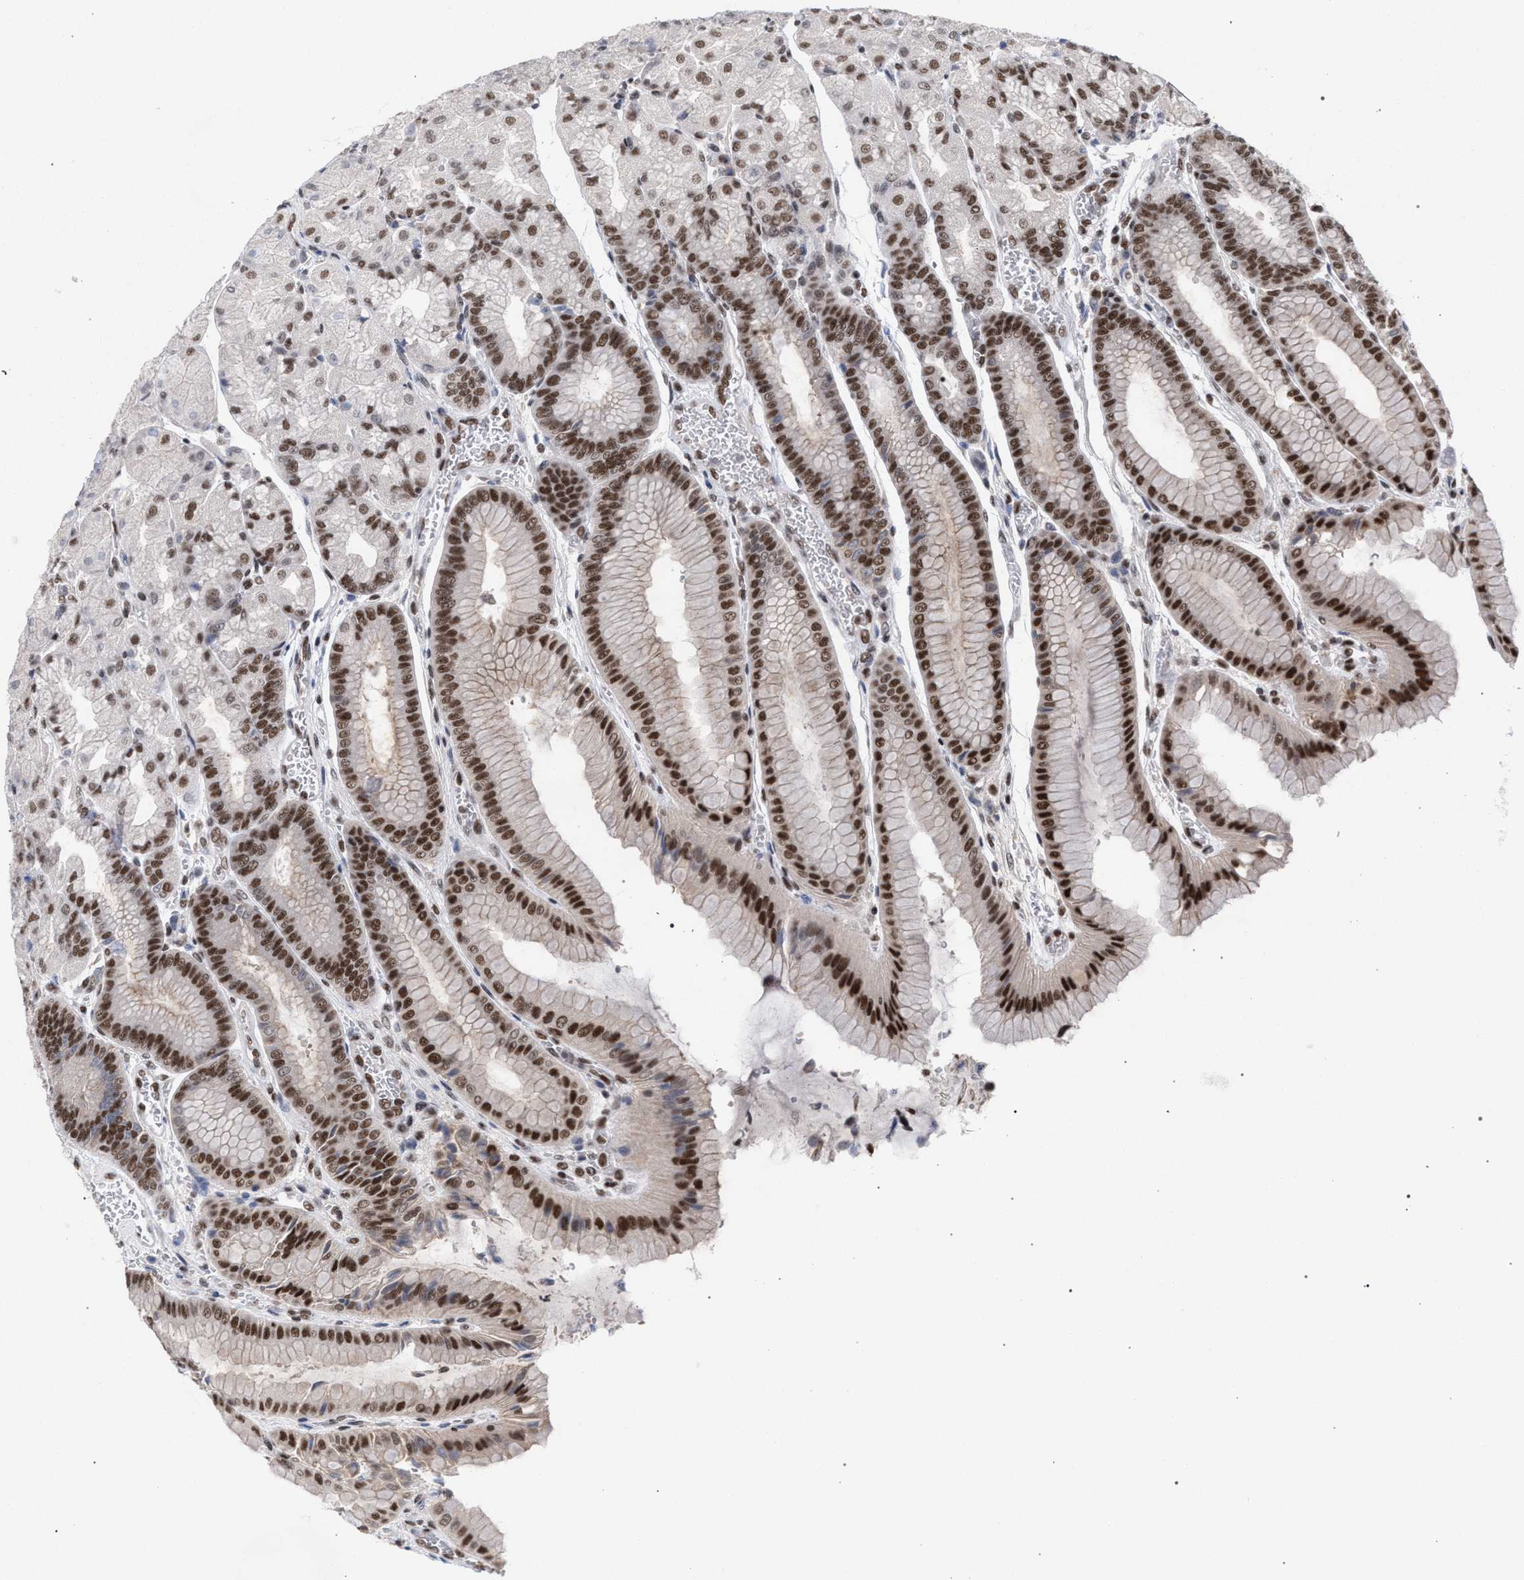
{"staining": {"intensity": "strong", "quantity": "25%-75%", "location": "nuclear"}, "tissue": "stomach", "cell_type": "Glandular cells", "image_type": "normal", "snomed": [{"axis": "morphology", "description": "Normal tissue, NOS"}, {"axis": "morphology", "description": "Carcinoid, malignant, NOS"}, {"axis": "topography", "description": "Stomach, upper"}], "caption": "High-power microscopy captured an IHC histopathology image of normal stomach, revealing strong nuclear staining in approximately 25%-75% of glandular cells.", "gene": "SCAF4", "patient": {"sex": "male", "age": 39}}